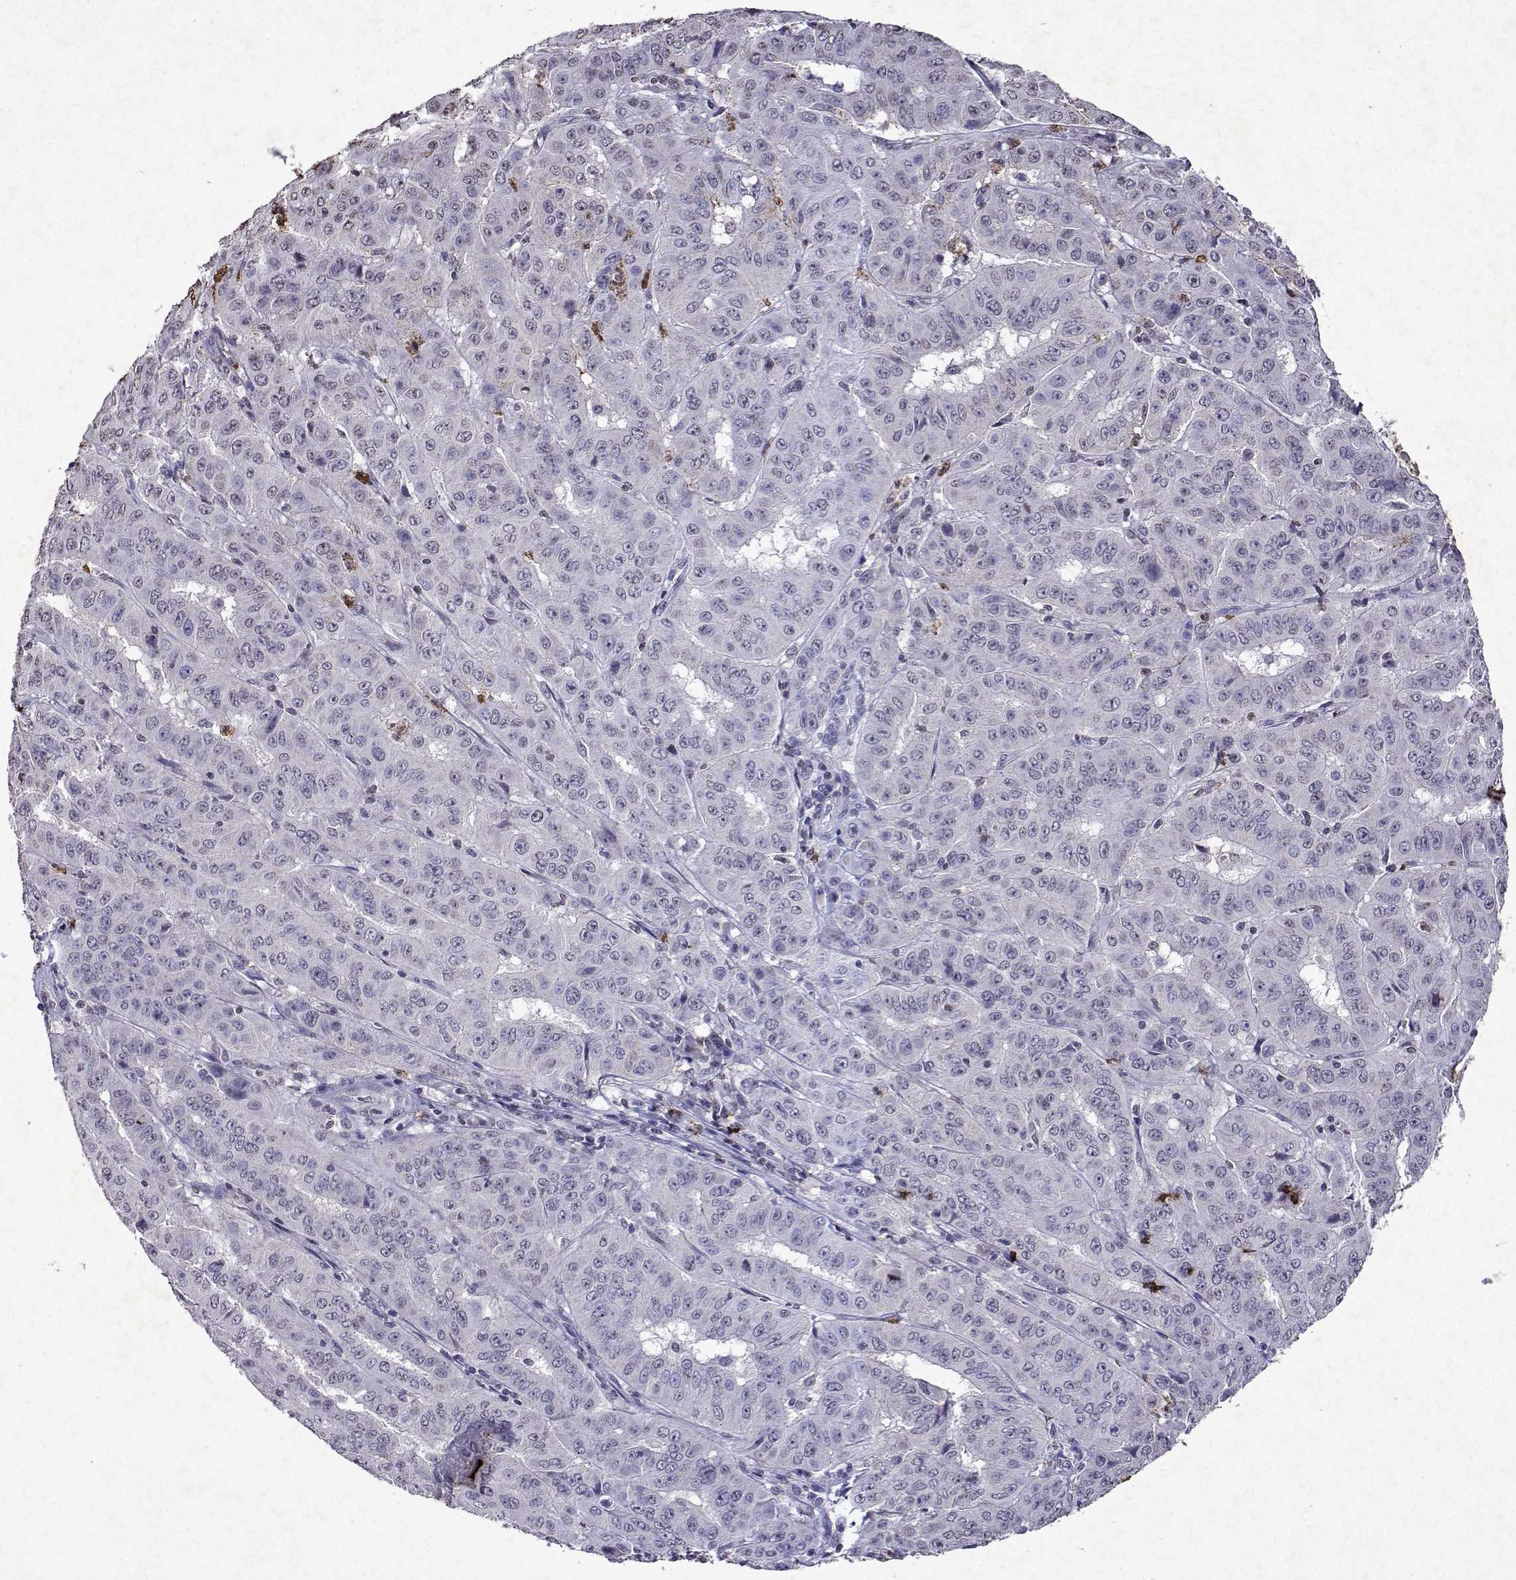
{"staining": {"intensity": "negative", "quantity": "none", "location": "none"}, "tissue": "pancreatic cancer", "cell_type": "Tumor cells", "image_type": "cancer", "snomed": [{"axis": "morphology", "description": "Adenocarcinoma, NOS"}, {"axis": "topography", "description": "Pancreas"}], "caption": "Immunohistochemistry (IHC) of pancreatic adenocarcinoma demonstrates no positivity in tumor cells.", "gene": "DUSP28", "patient": {"sex": "male", "age": 63}}